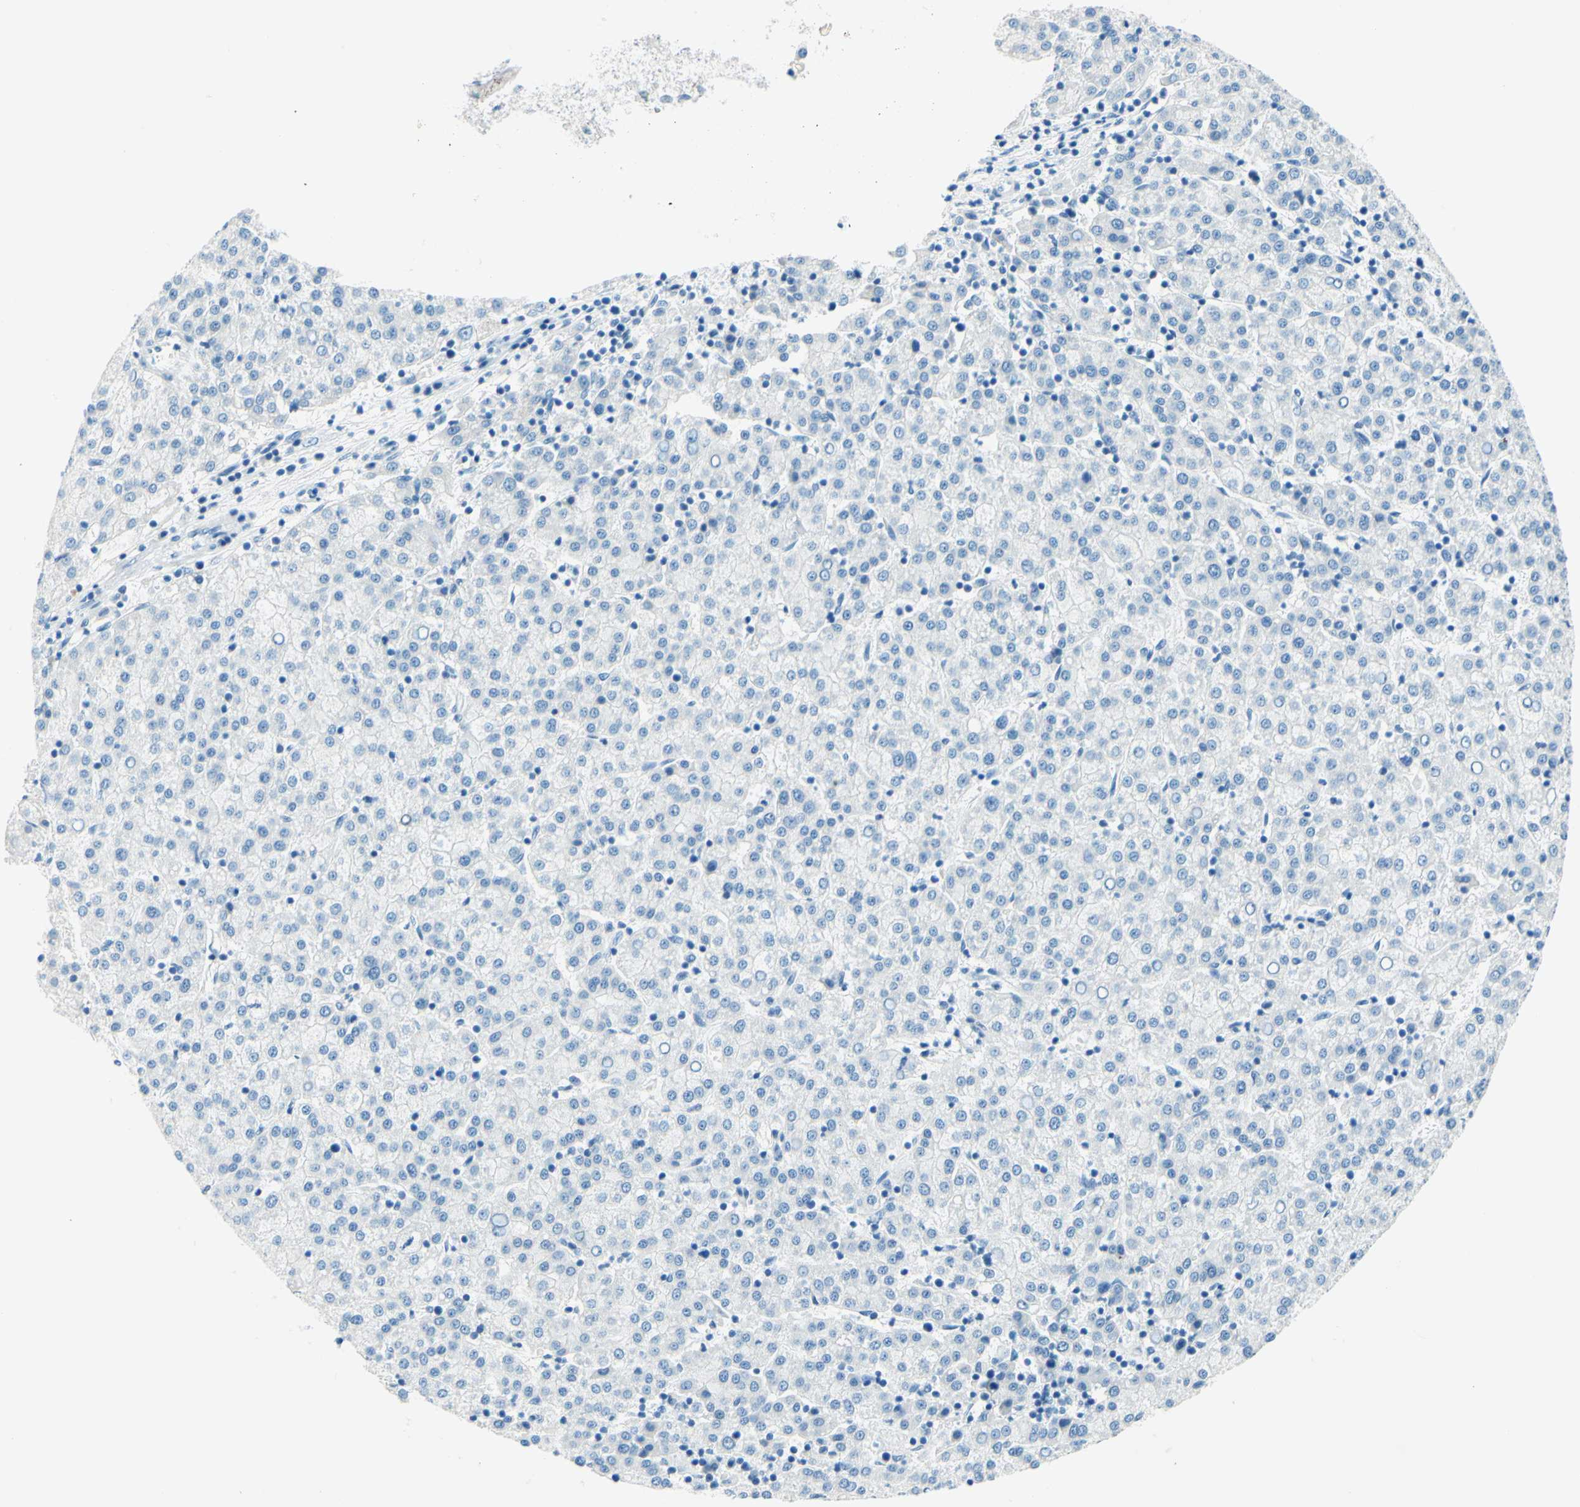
{"staining": {"intensity": "negative", "quantity": "none", "location": "none"}, "tissue": "liver cancer", "cell_type": "Tumor cells", "image_type": "cancer", "snomed": [{"axis": "morphology", "description": "Carcinoma, Hepatocellular, NOS"}, {"axis": "topography", "description": "Liver"}], "caption": "A histopathology image of human liver cancer (hepatocellular carcinoma) is negative for staining in tumor cells.", "gene": "PASD1", "patient": {"sex": "female", "age": 58}}